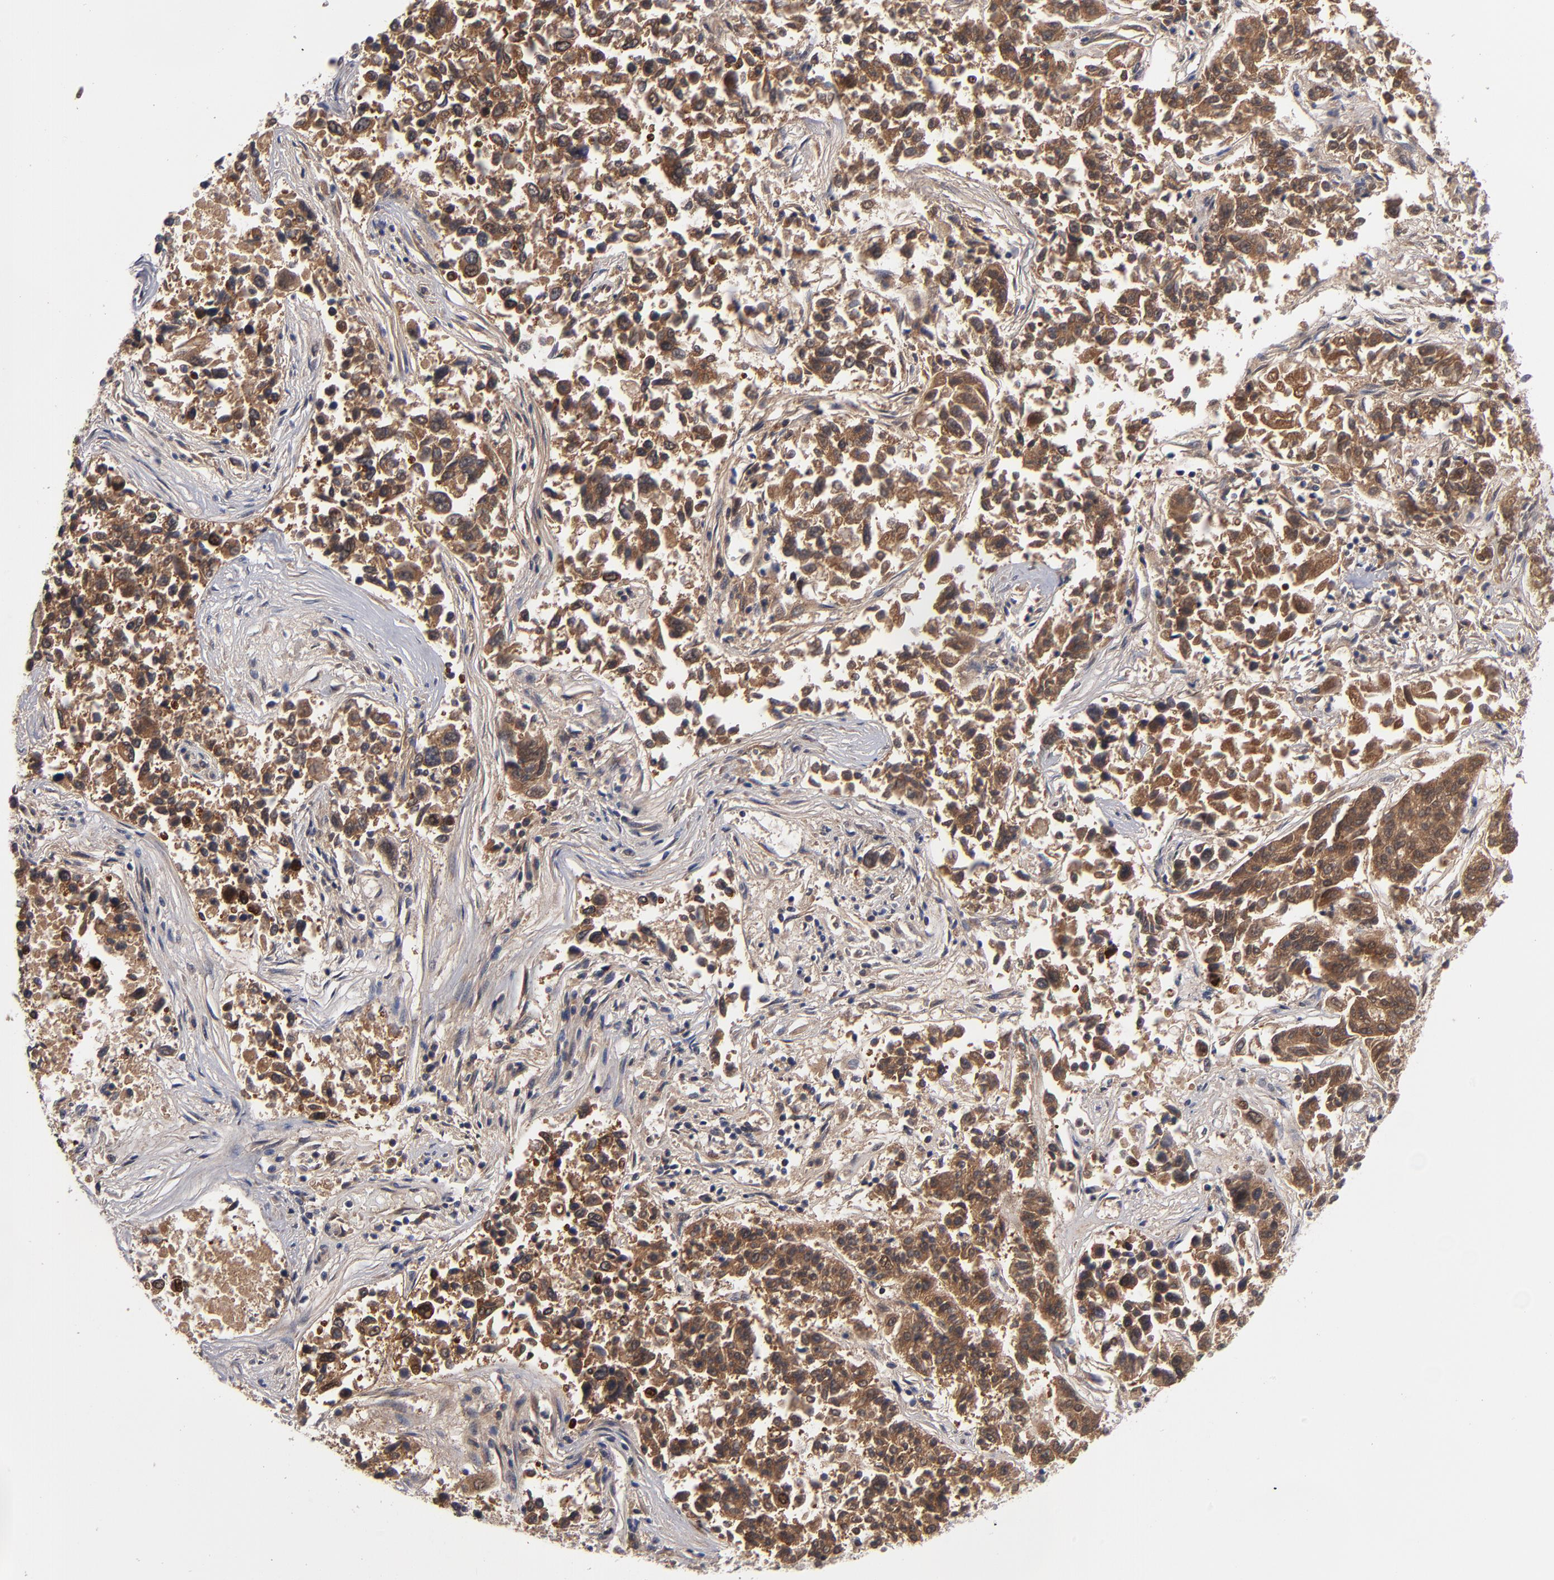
{"staining": {"intensity": "moderate", "quantity": ">75%", "location": "cytoplasmic/membranous"}, "tissue": "lung cancer", "cell_type": "Tumor cells", "image_type": "cancer", "snomed": [{"axis": "morphology", "description": "Adenocarcinoma, NOS"}, {"axis": "topography", "description": "Lung"}], "caption": "An image of lung cancer (adenocarcinoma) stained for a protein demonstrates moderate cytoplasmic/membranous brown staining in tumor cells.", "gene": "ALG13", "patient": {"sex": "male", "age": 84}}